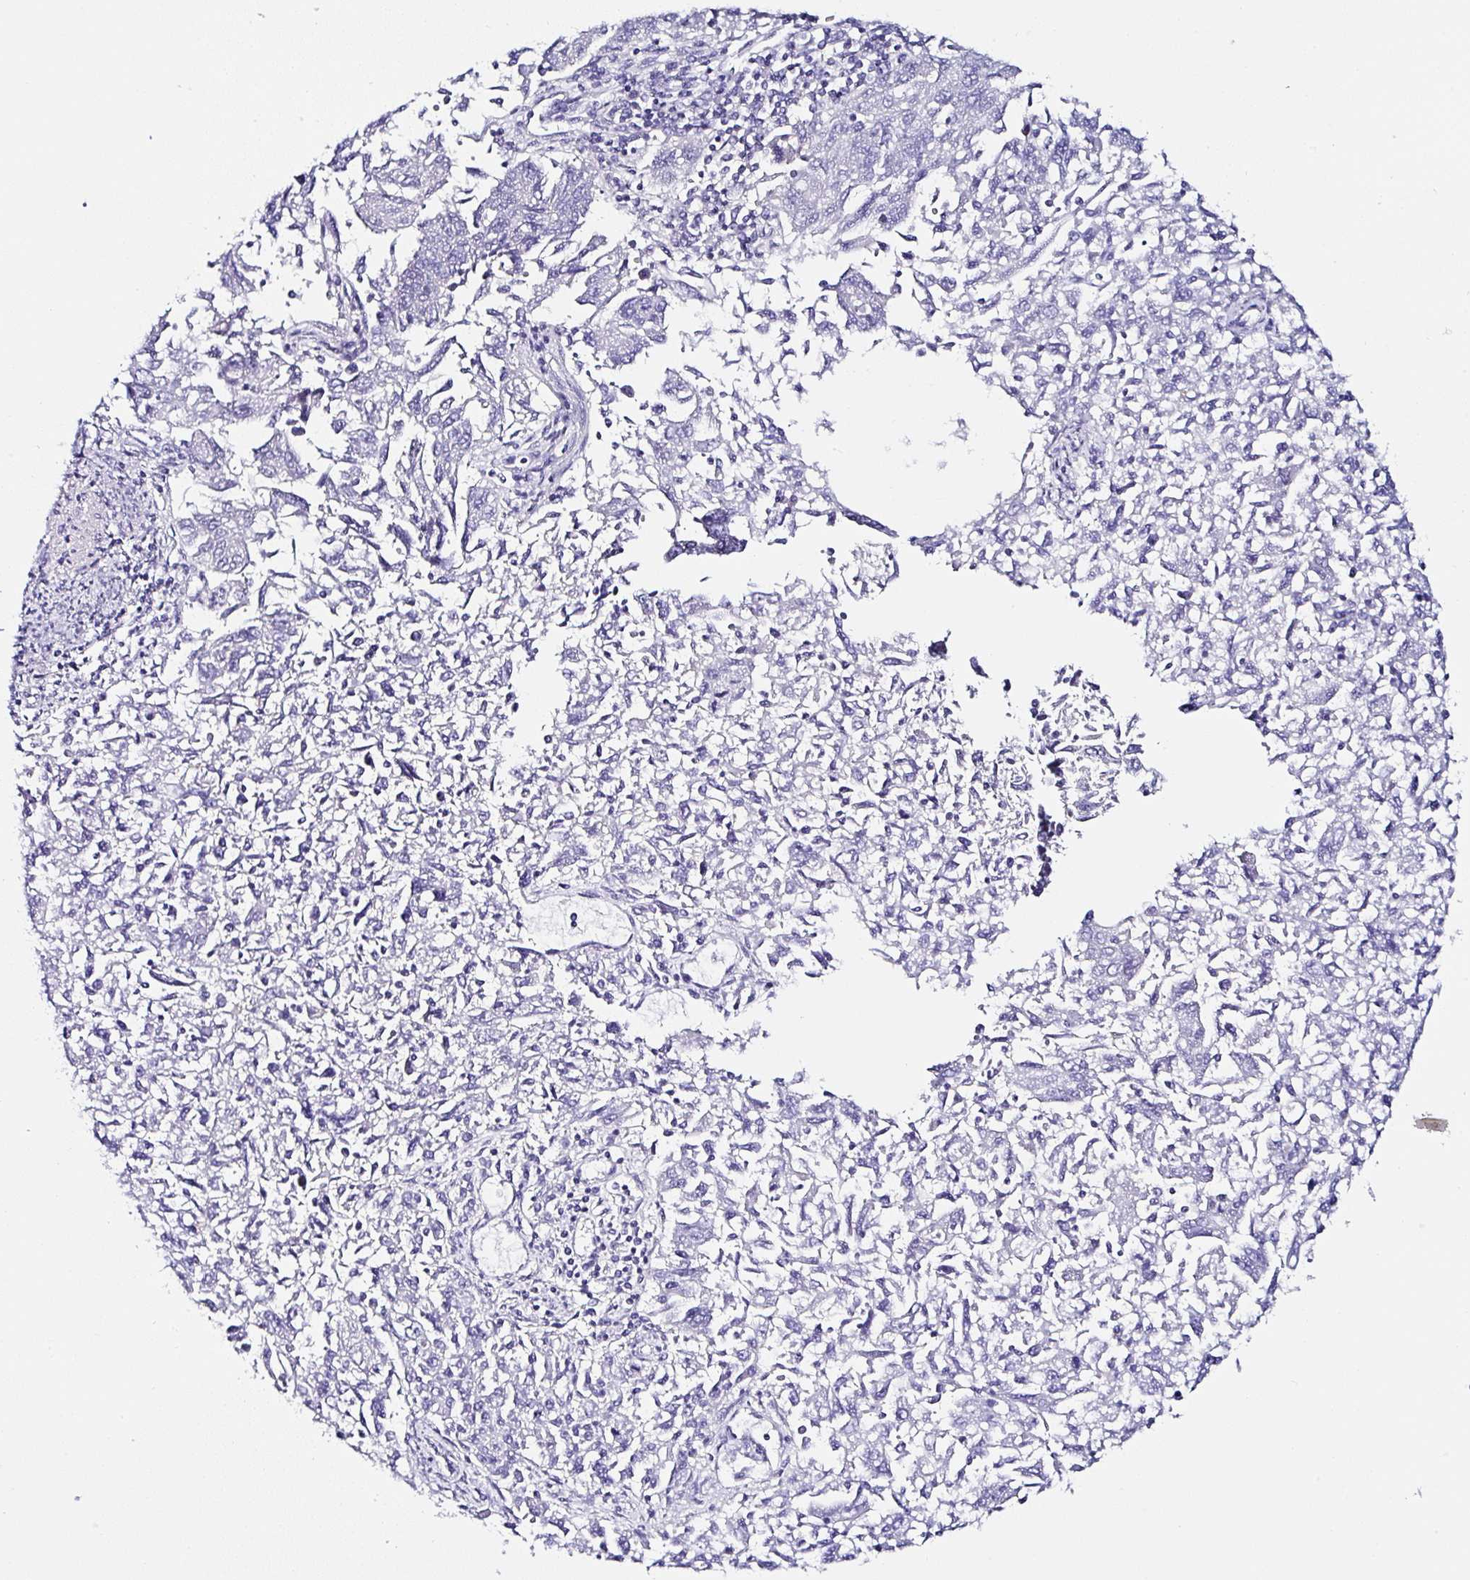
{"staining": {"intensity": "negative", "quantity": "none", "location": "none"}, "tissue": "endometrial cancer", "cell_type": "Tumor cells", "image_type": "cancer", "snomed": [{"axis": "morphology", "description": "Adenocarcinoma, NOS"}, {"axis": "topography", "description": "Endometrium"}], "caption": "A photomicrograph of human endometrial cancer is negative for staining in tumor cells.", "gene": "UGT3A1", "patient": {"sex": "female", "age": 42}}